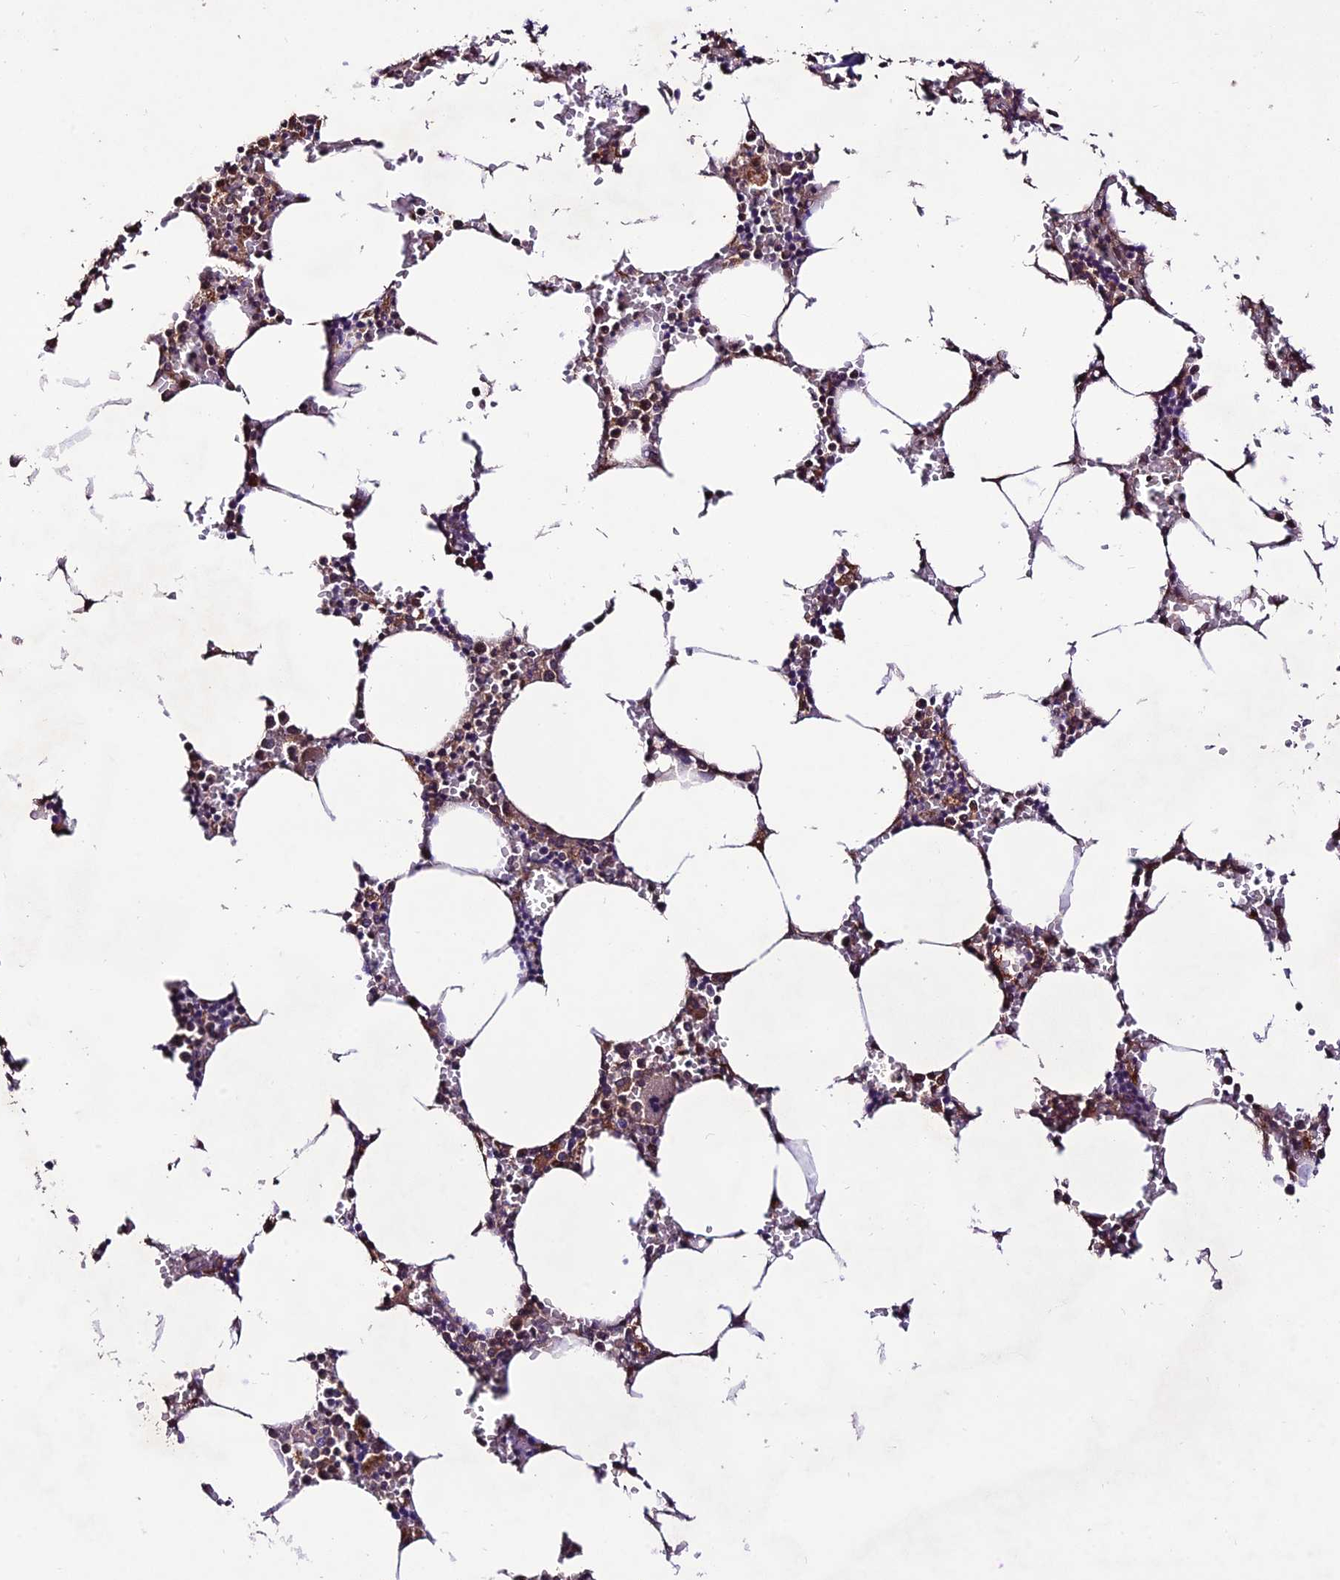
{"staining": {"intensity": "moderate", "quantity": "25%-75%", "location": "cytoplasmic/membranous,nuclear"}, "tissue": "bone marrow", "cell_type": "Hematopoietic cells", "image_type": "normal", "snomed": [{"axis": "morphology", "description": "Normal tissue, NOS"}, {"axis": "topography", "description": "Bone marrow"}], "caption": "DAB (3,3'-diaminobenzidine) immunohistochemical staining of benign bone marrow reveals moderate cytoplasmic/membranous,nuclear protein expression in about 25%-75% of hematopoietic cells.", "gene": "TMEM259", "patient": {"sex": "male", "age": 70}}